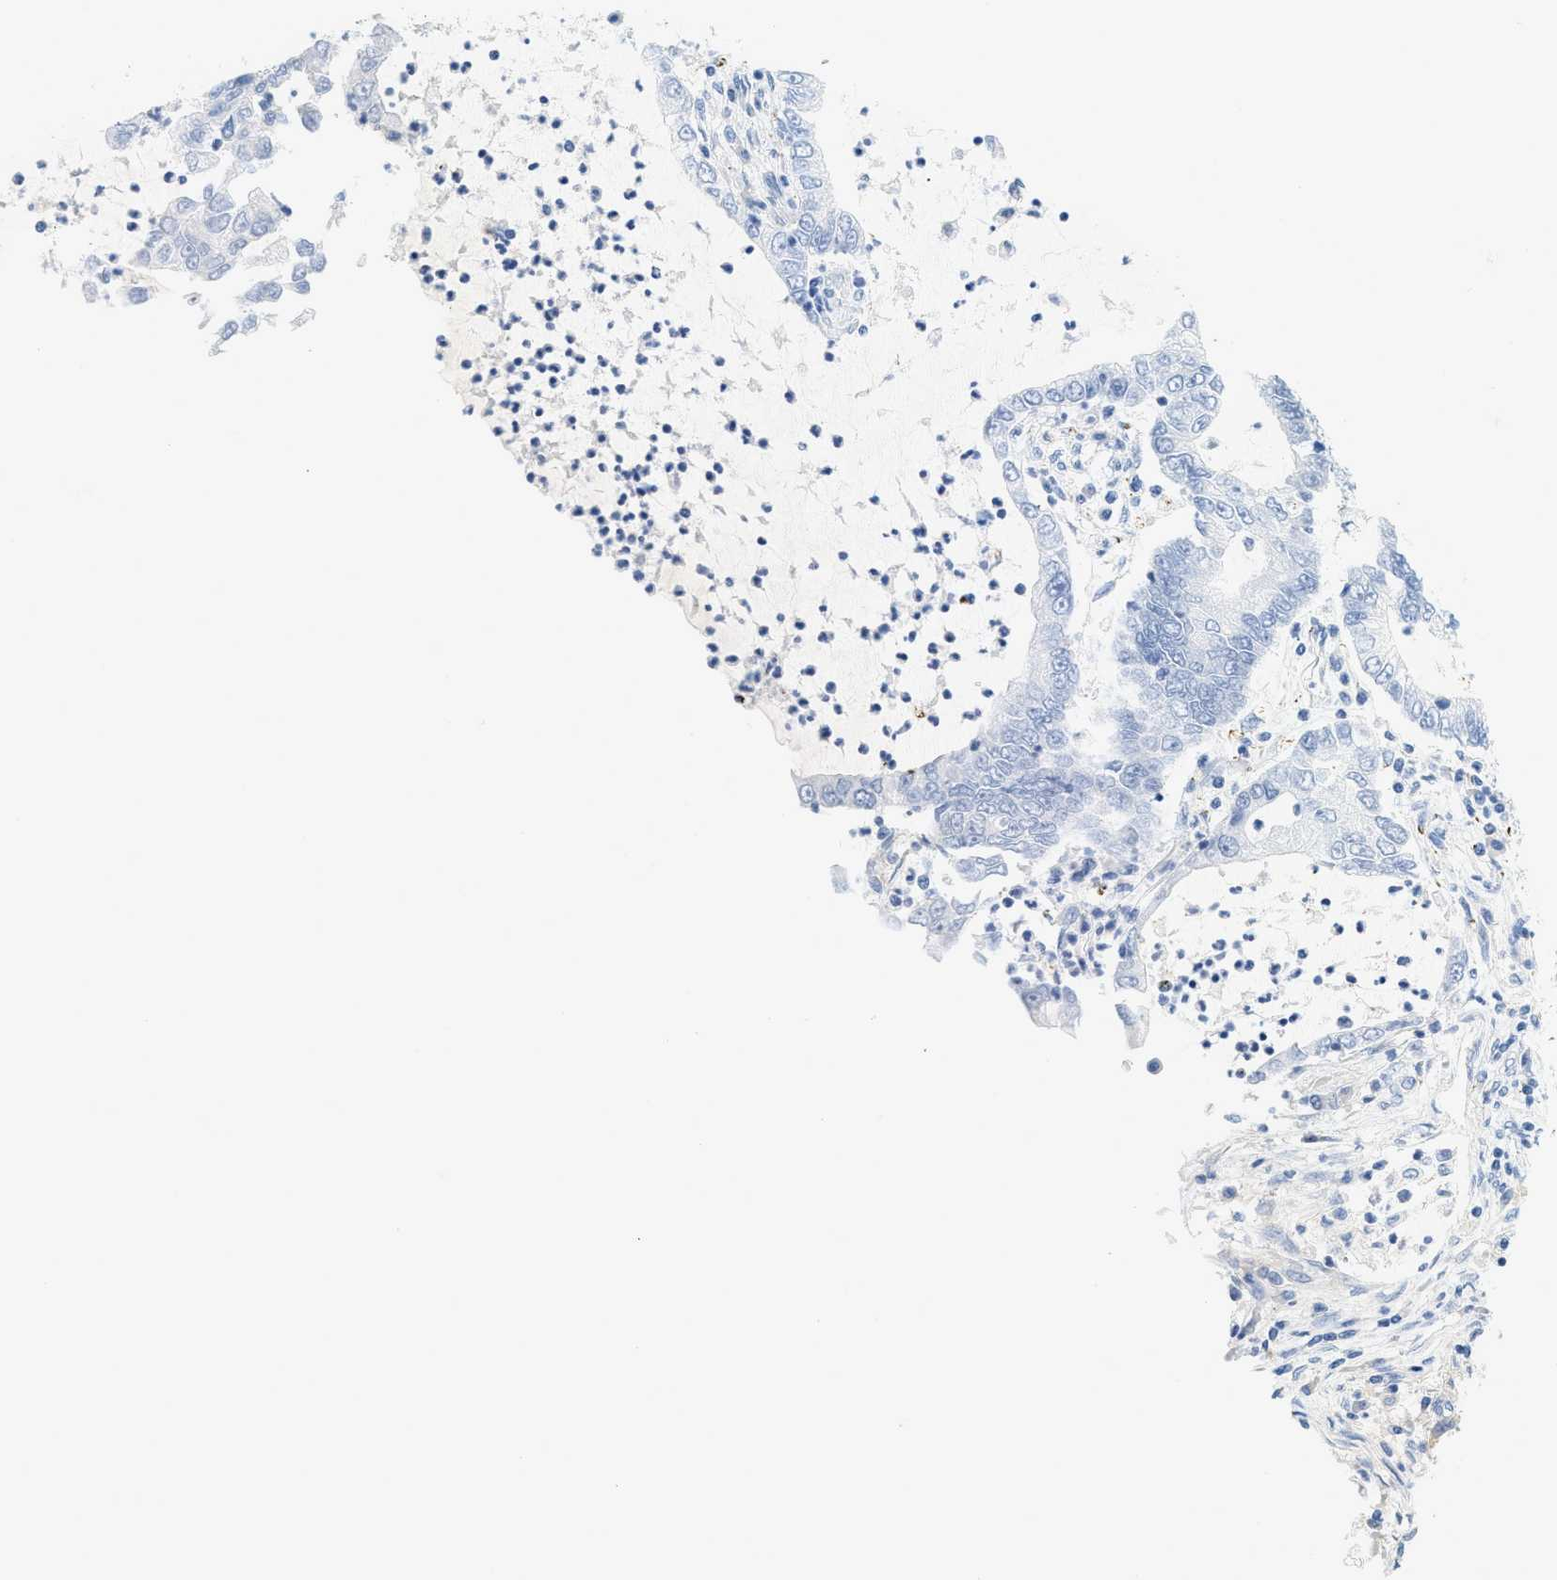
{"staining": {"intensity": "negative", "quantity": "none", "location": "none"}, "tissue": "lung cancer", "cell_type": "Tumor cells", "image_type": "cancer", "snomed": [{"axis": "morphology", "description": "Adenocarcinoma, NOS"}, {"axis": "topography", "description": "Lung"}], "caption": "High magnification brightfield microscopy of adenocarcinoma (lung) stained with DAB (brown) and counterstained with hematoxylin (blue): tumor cells show no significant expression.", "gene": "PAPPA", "patient": {"sex": "female", "age": 51}}